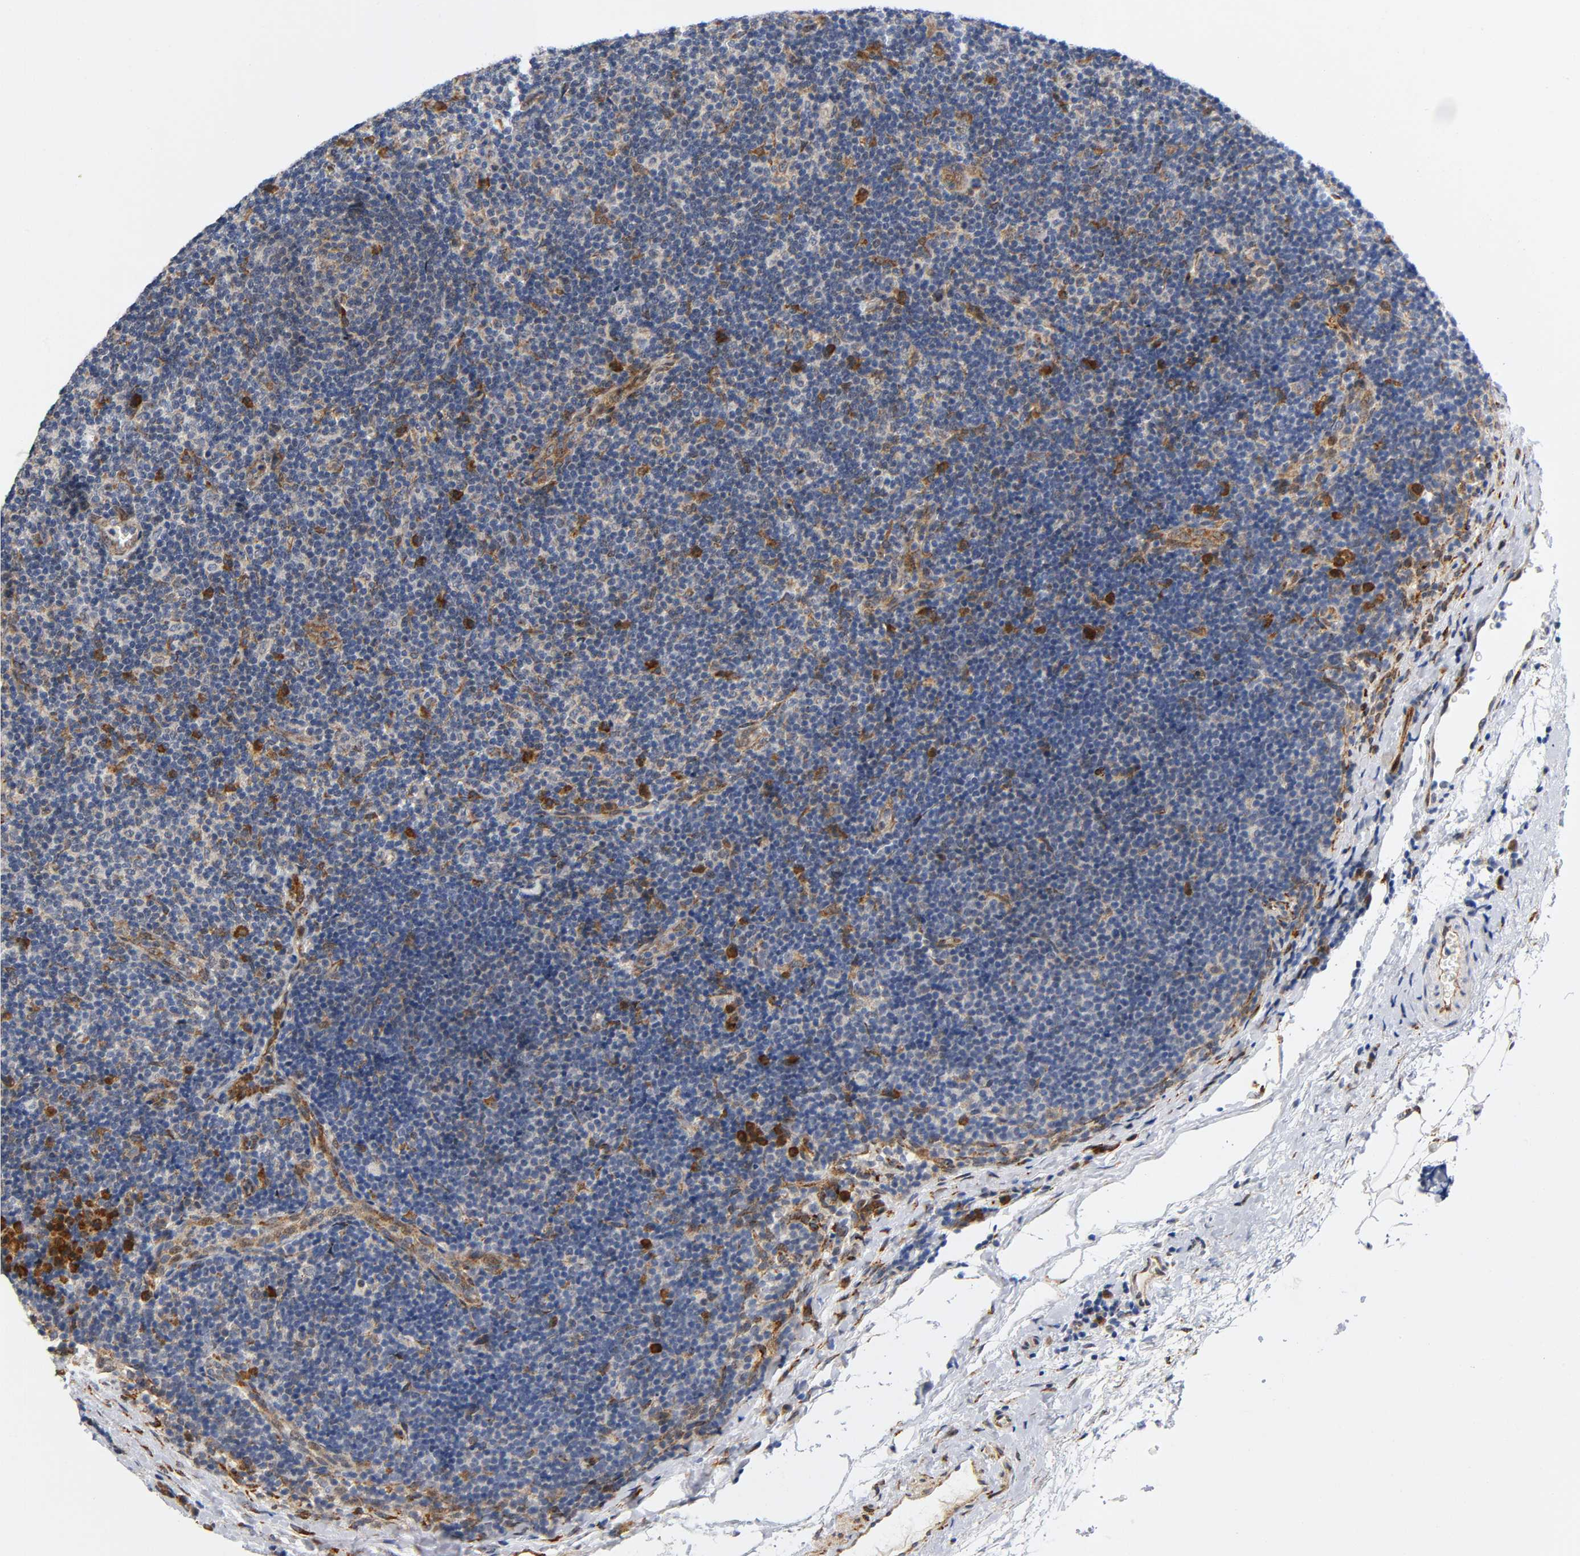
{"staining": {"intensity": "weak", "quantity": "25%-75%", "location": "cytoplasmic/membranous"}, "tissue": "lymphoma", "cell_type": "Tumor cells", "image_type": "cancer", "snomed": [{"axis": "morphology", "description": "Malignant lymphoma, non-Hodgkin's type, Low grade"}, {"axis": "topography", "description": "Lymph node"}], "caption": "The photomicrograph demonstrates immunohistochemical staining of lymphoma. There is weak cytoplasmic/membranous expression is identified in about 25%-75% of tumor cells. (DAB (3,3'-diaminobenzidine) IHC, brown staining for protein, blue staining for nuclei).", "gene": "SOS2", "patient": {"sex": "male", "age": 70}}